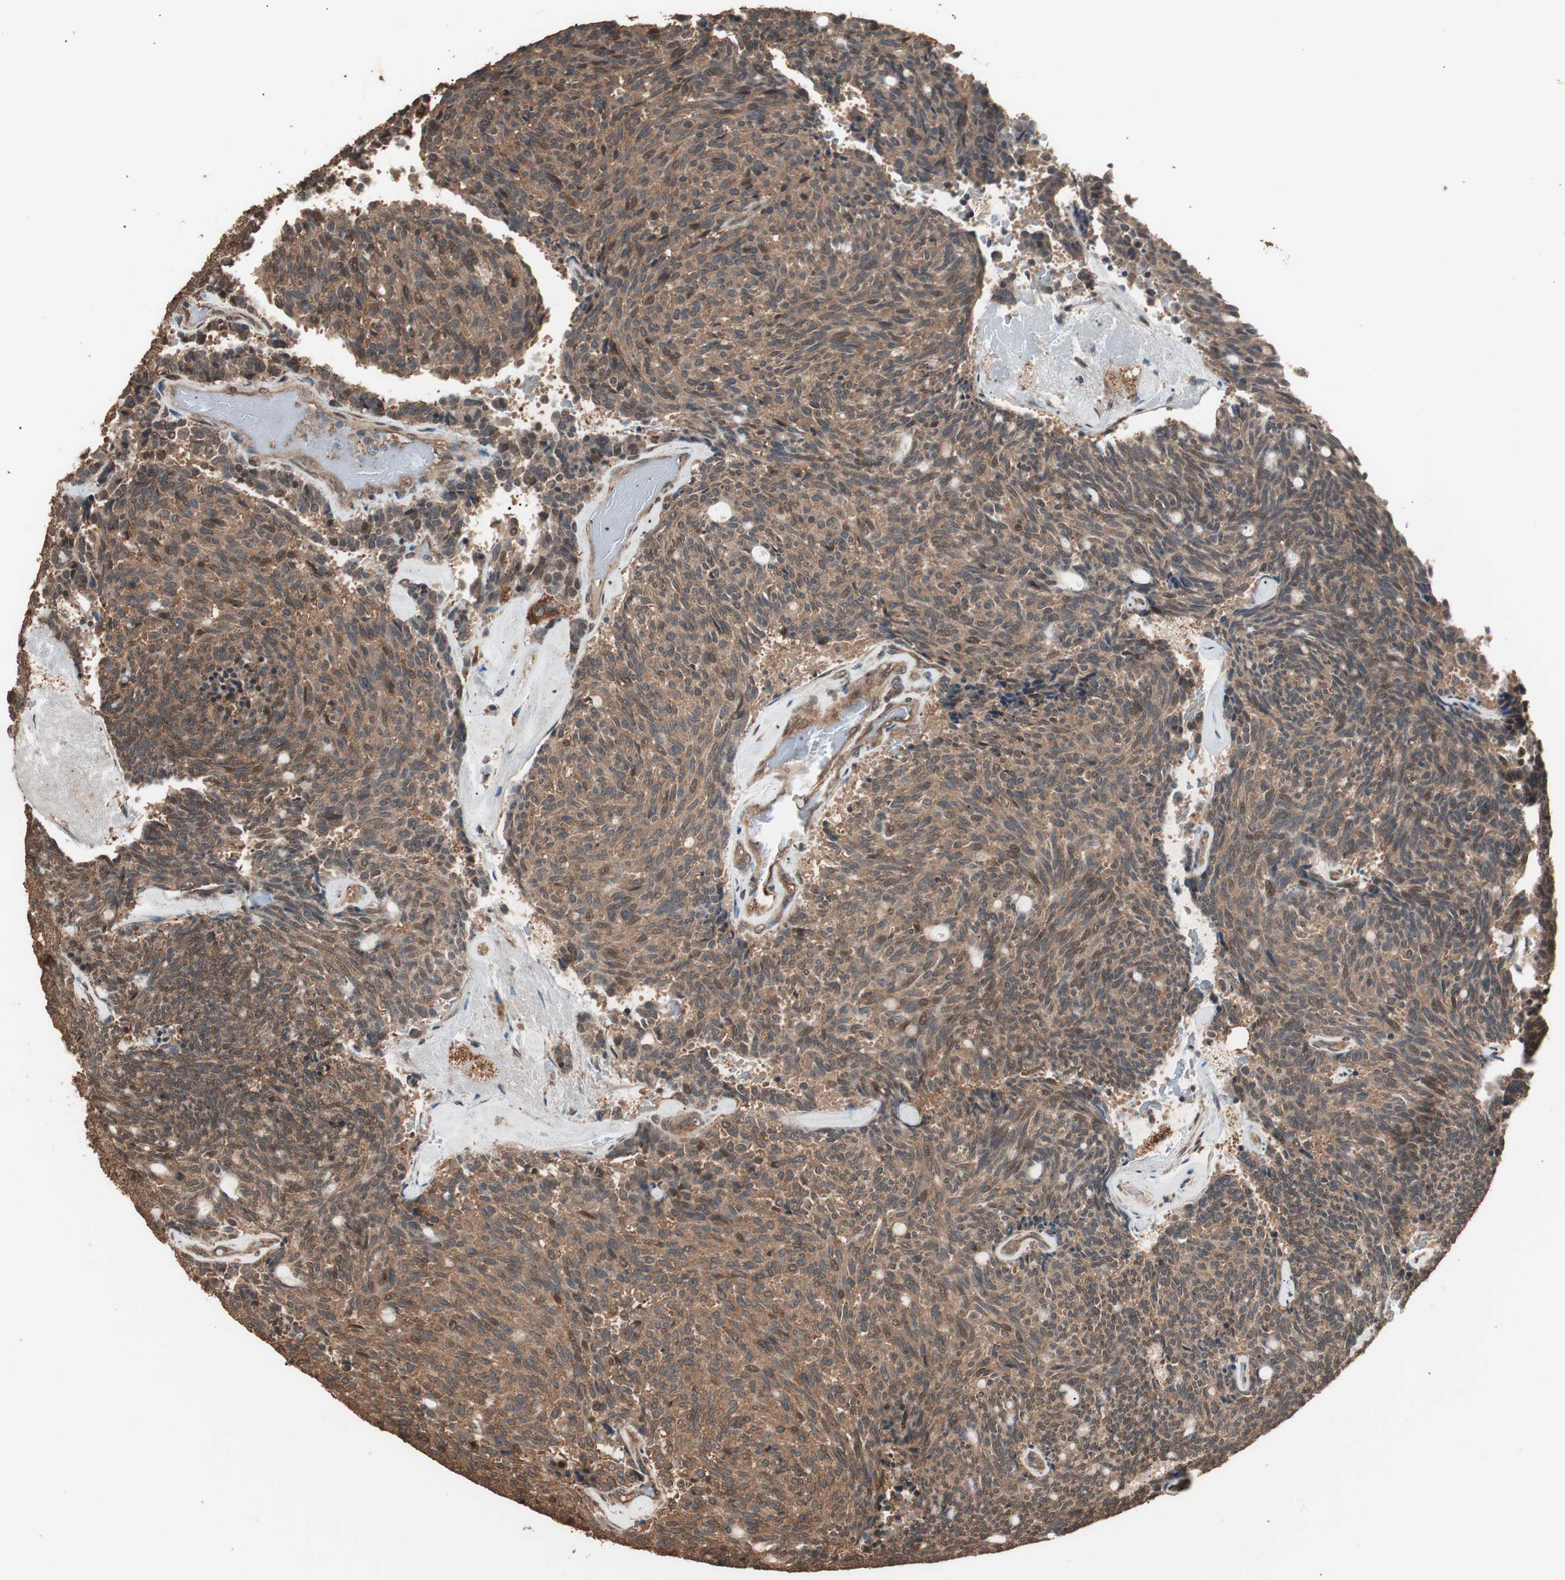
{"staining": {"intensity": "moderate", "quantity": ">75%", "location": "cytoplasmic/membranous"}, "tissue": "carcinoid", "cell_type": "Tumor cells", "image_type": "cancer", "snomed": [{"axis": "morphology", "description": "Carcinoid, malignant, NOS"}, {"axis": "topography", "description": "Pancreas"}], "caption": "The image shows staining of carcinoid, revealing moderate cytoplasmic/membranous protein staining (brown color) within tumor cells.", "gene": "CCN4", "patient": {"sex": "female", "age": 54}}